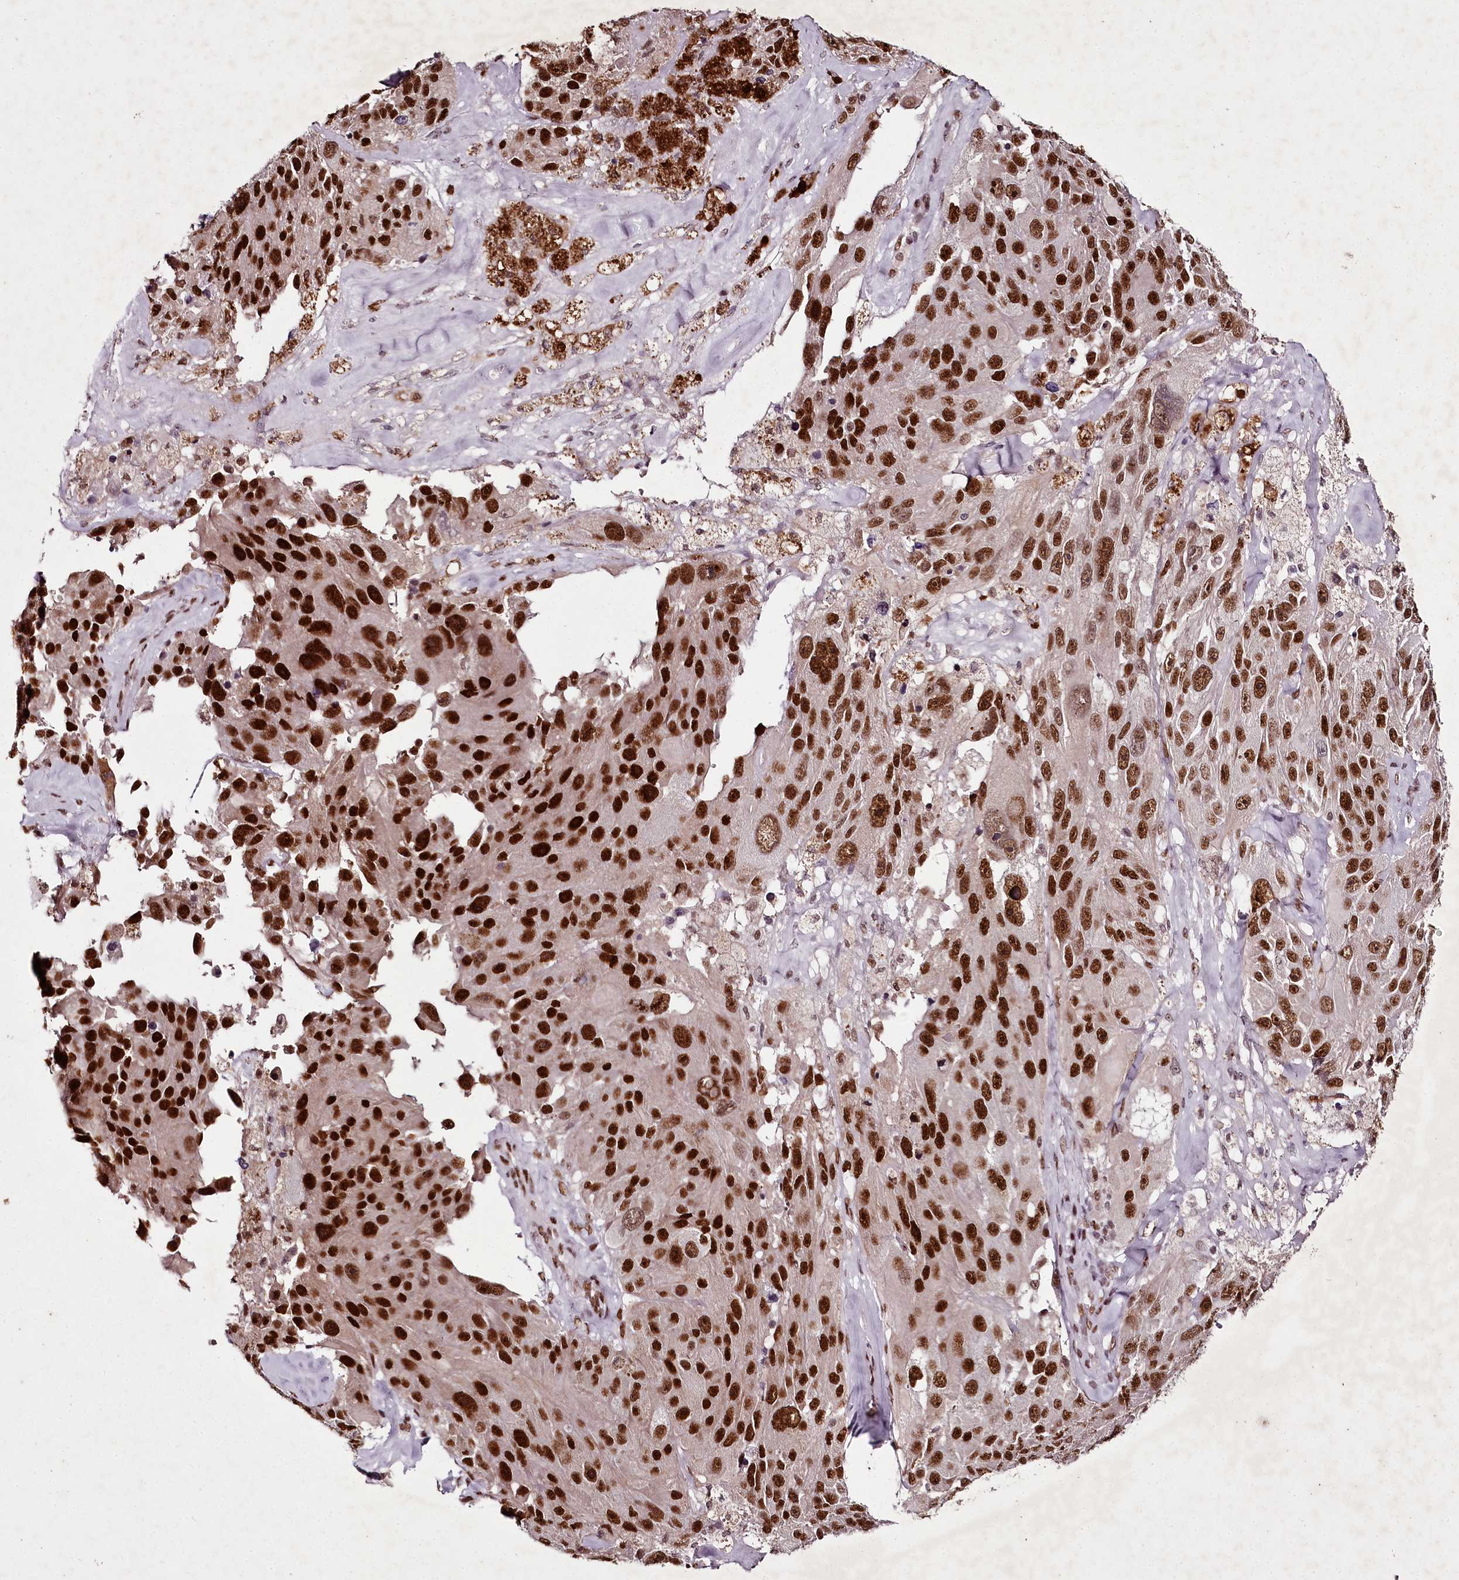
{"staining": {"intensity": "strong", "quantity": ">75%", "location": "nuclear"}, "tissue": "melanoma", "cell_type": "Tumor cells", "image_type": "cancer", "snomed": [{"axis": "morphology", "description": "Malignant melanoma, Metastatic site"}, {"axis": "topography", "description": "Lymph node"}], "caption": "Protein analysis of melanoma tissue displays strong nuclear positivity in about >75% of tumor cells.", "gene": "PSPC1", "patient": {"sex": "male", "age": 62}}